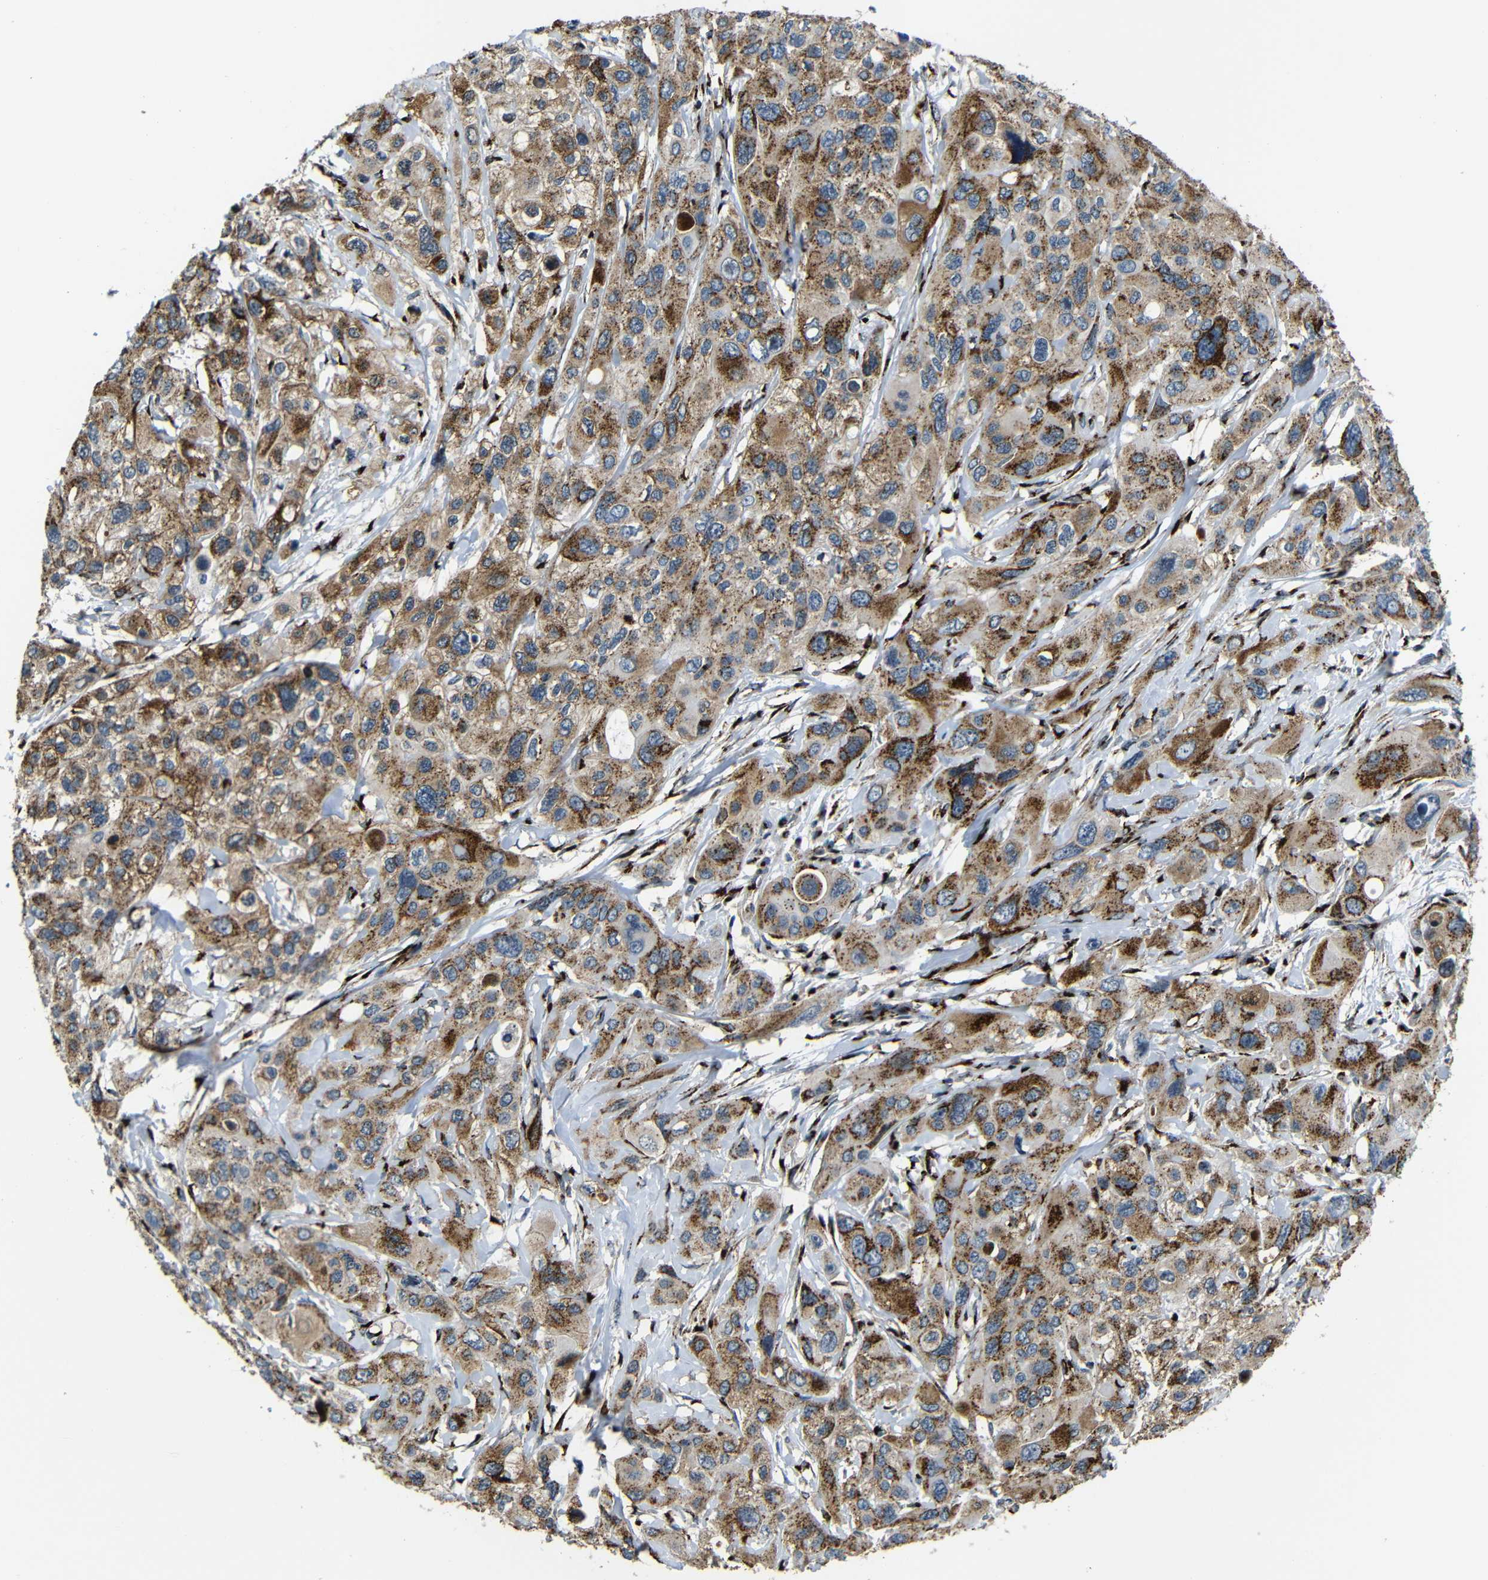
{"staining": {"intensity": "strong", "quantity": ">75%", "location": "cytoplasmic/membranous"}, "tissue": "pancreatic cancer", "cell_type": "Tumor cells", "image_type": "cancer", "snomed": [{"axis": "morphology", "description": "Adenocarcinoma, NOS"}, {"axis": "topography", "description": "Pancreas"}], "caption": "Strong cytoplasmic/membranous protein positivity is identified in approximately >75% of tumor cells in pancreatic cancer (adenocarcinoma).", "gene": "TGOLN2", "patient": {"sex": "male", "age": 73}}